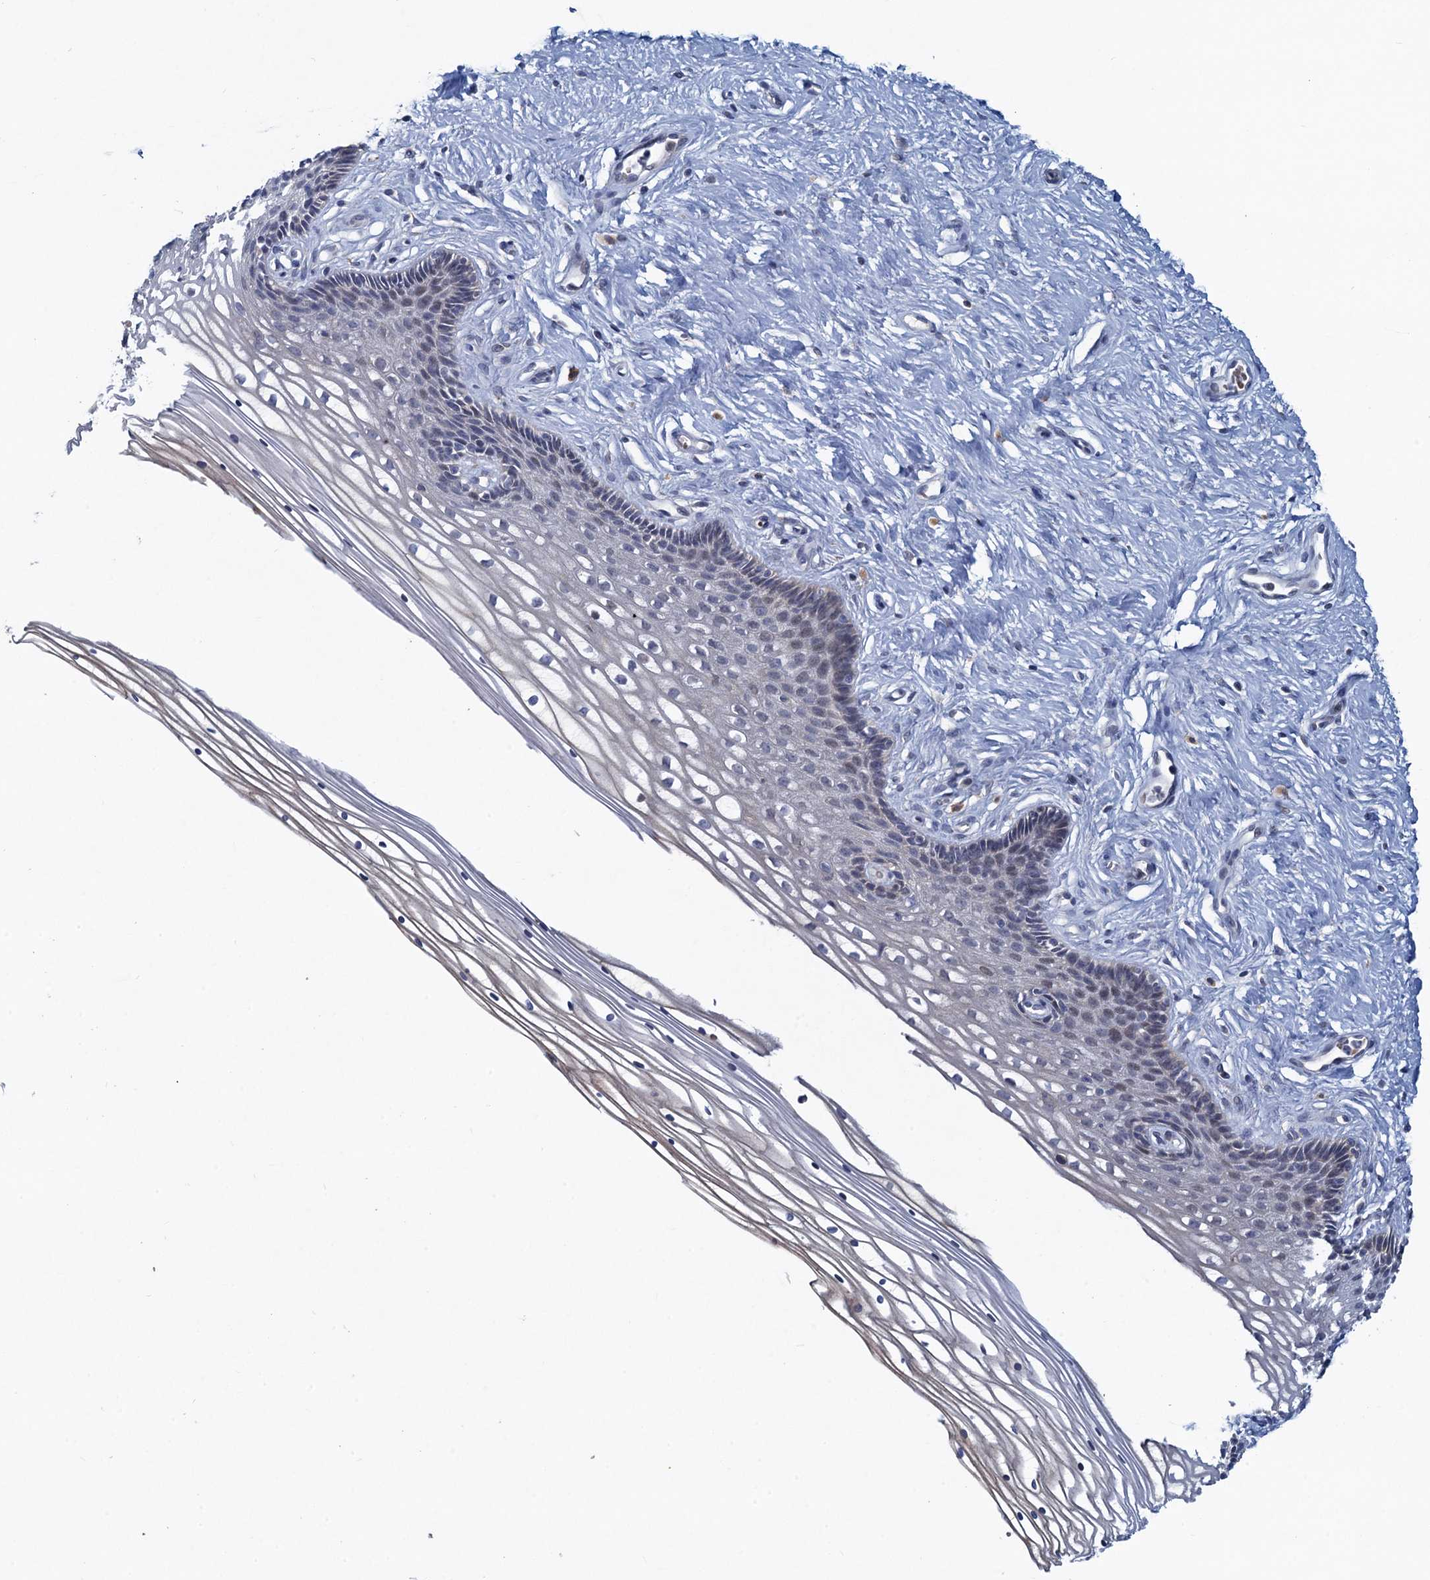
{"staining": {"intensity": "negative", "quantity": "none", "location": "none"}, "tissue": "cervix", "cell_type": "Glandular cells", "image_type": "normal", "snomed": [{"axis": "morphology", "description": "Normal tissue, NOS"}, {"axis": "topography", "description": "Cervix"}], "caption": "Protein analysis of normal cervix exhibits no significant expression in glandular cells. The staining was performed using DAB (3,3'-diaminobenzidine) to visualize the protein expression in brown, while the nuclei were stained in blue with hematoxylin (Magnification: 20x).", "gene": "ATOSA", "patient": {"sex": "female", "age": 33}}